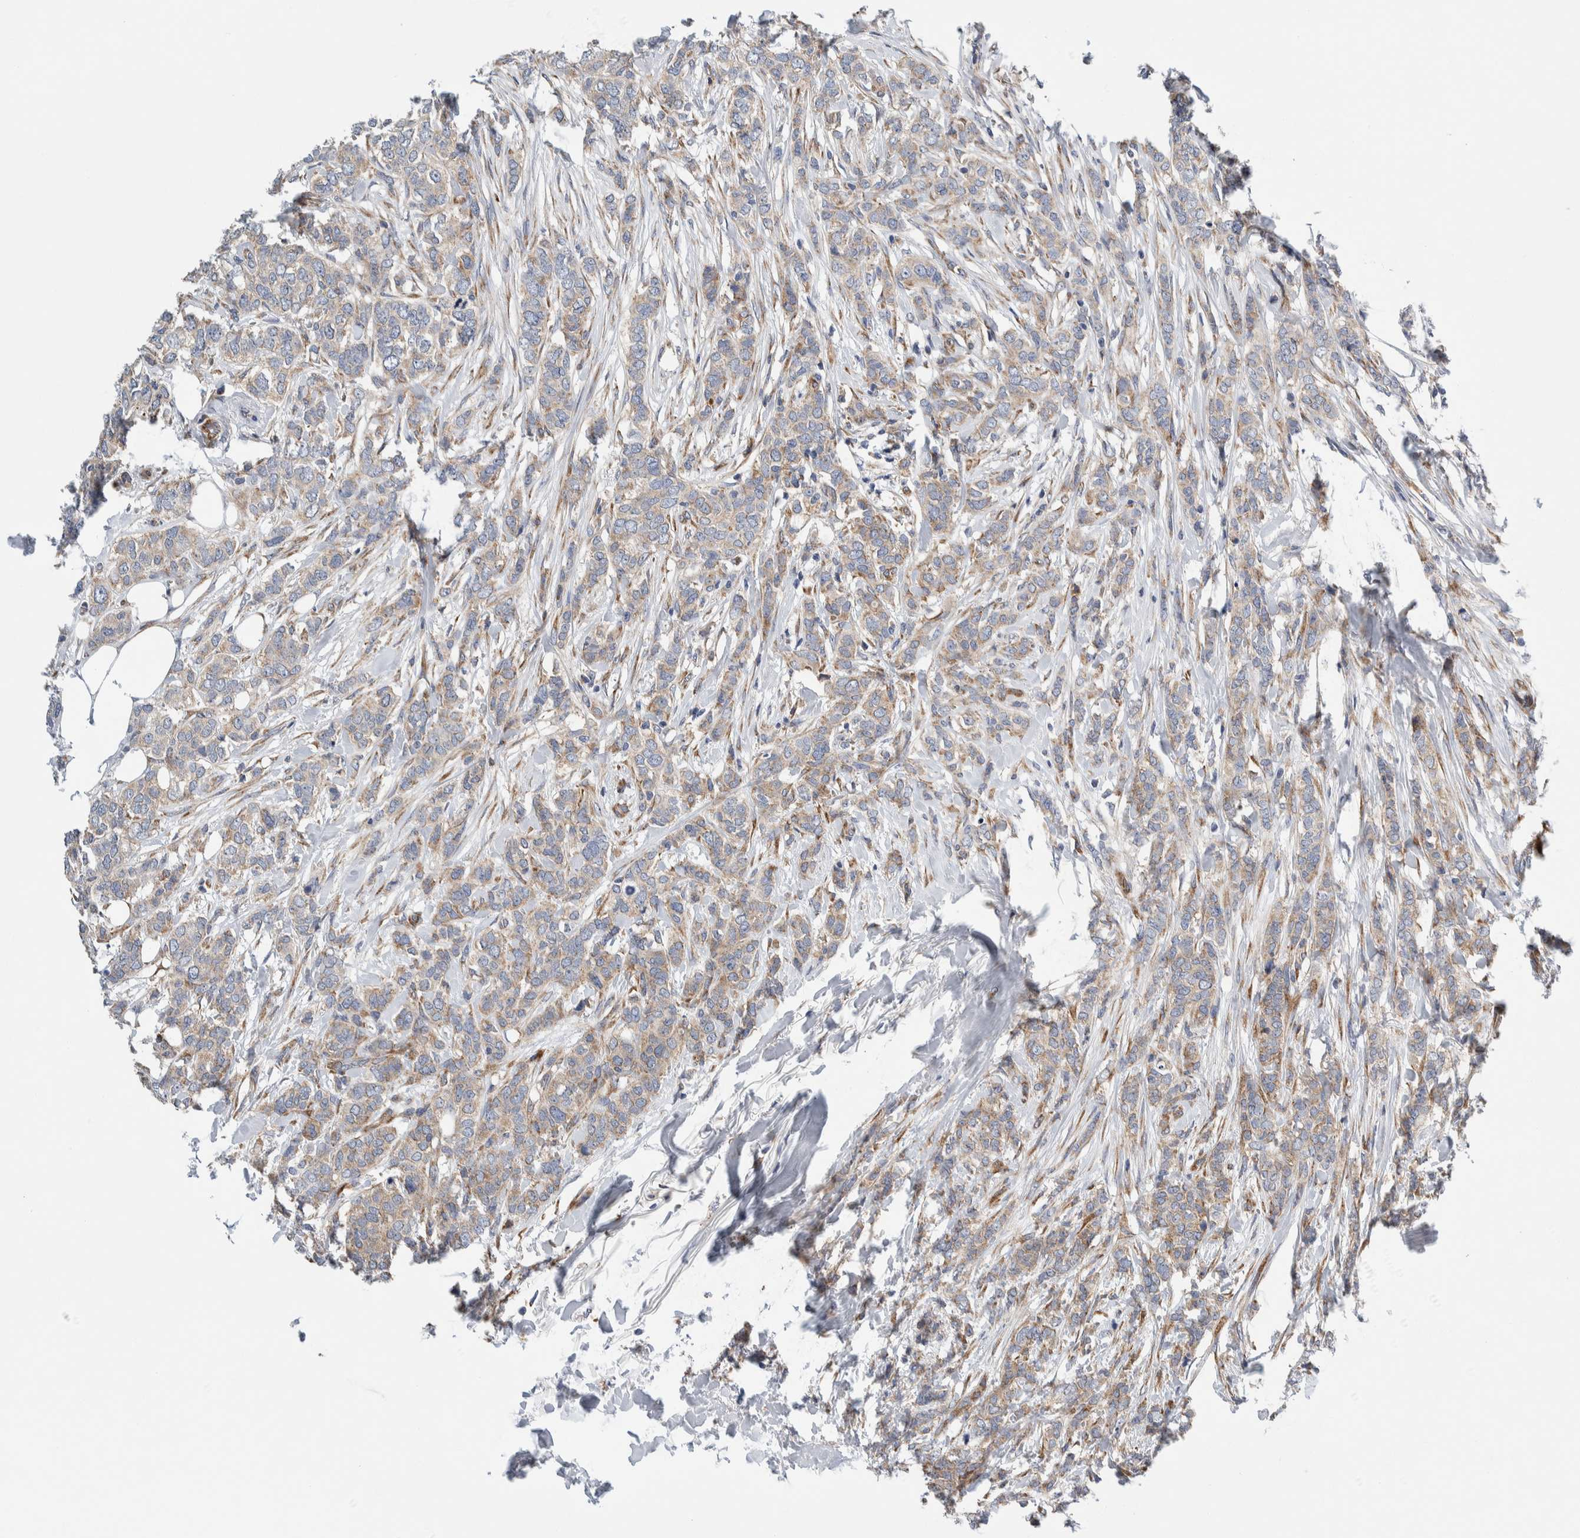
{"staining": {"intensity": "weak", "quantity": ">75%", "location": "cytoplasmic/membranous"}, "tissue": "breast cancer", "cell_type": "Tumor cells", "image_type": "cancer", "snomed": [{"axis": "morphology", "description": "Lobular carcinoma"}, {"axis": "topography", "description": "Skin"}, {"axis": "topography", "description": "Breast"}], "caption": "An immunohistochemistry (IHC) histopathology image of tumor tissue is shown. Protein staining in brown labels weak cytoplasmic/membranous positivity in breast cancer (lobular carcinoma) within tumor cells. The staining was performed using DAB (3,3'-diaminobenzidine), with brown indicating positive protein expression. Nuclei are stained blue with hematoxylin.", "gene": "RACK1", "patient": {"sex": "female", "age": 46}}